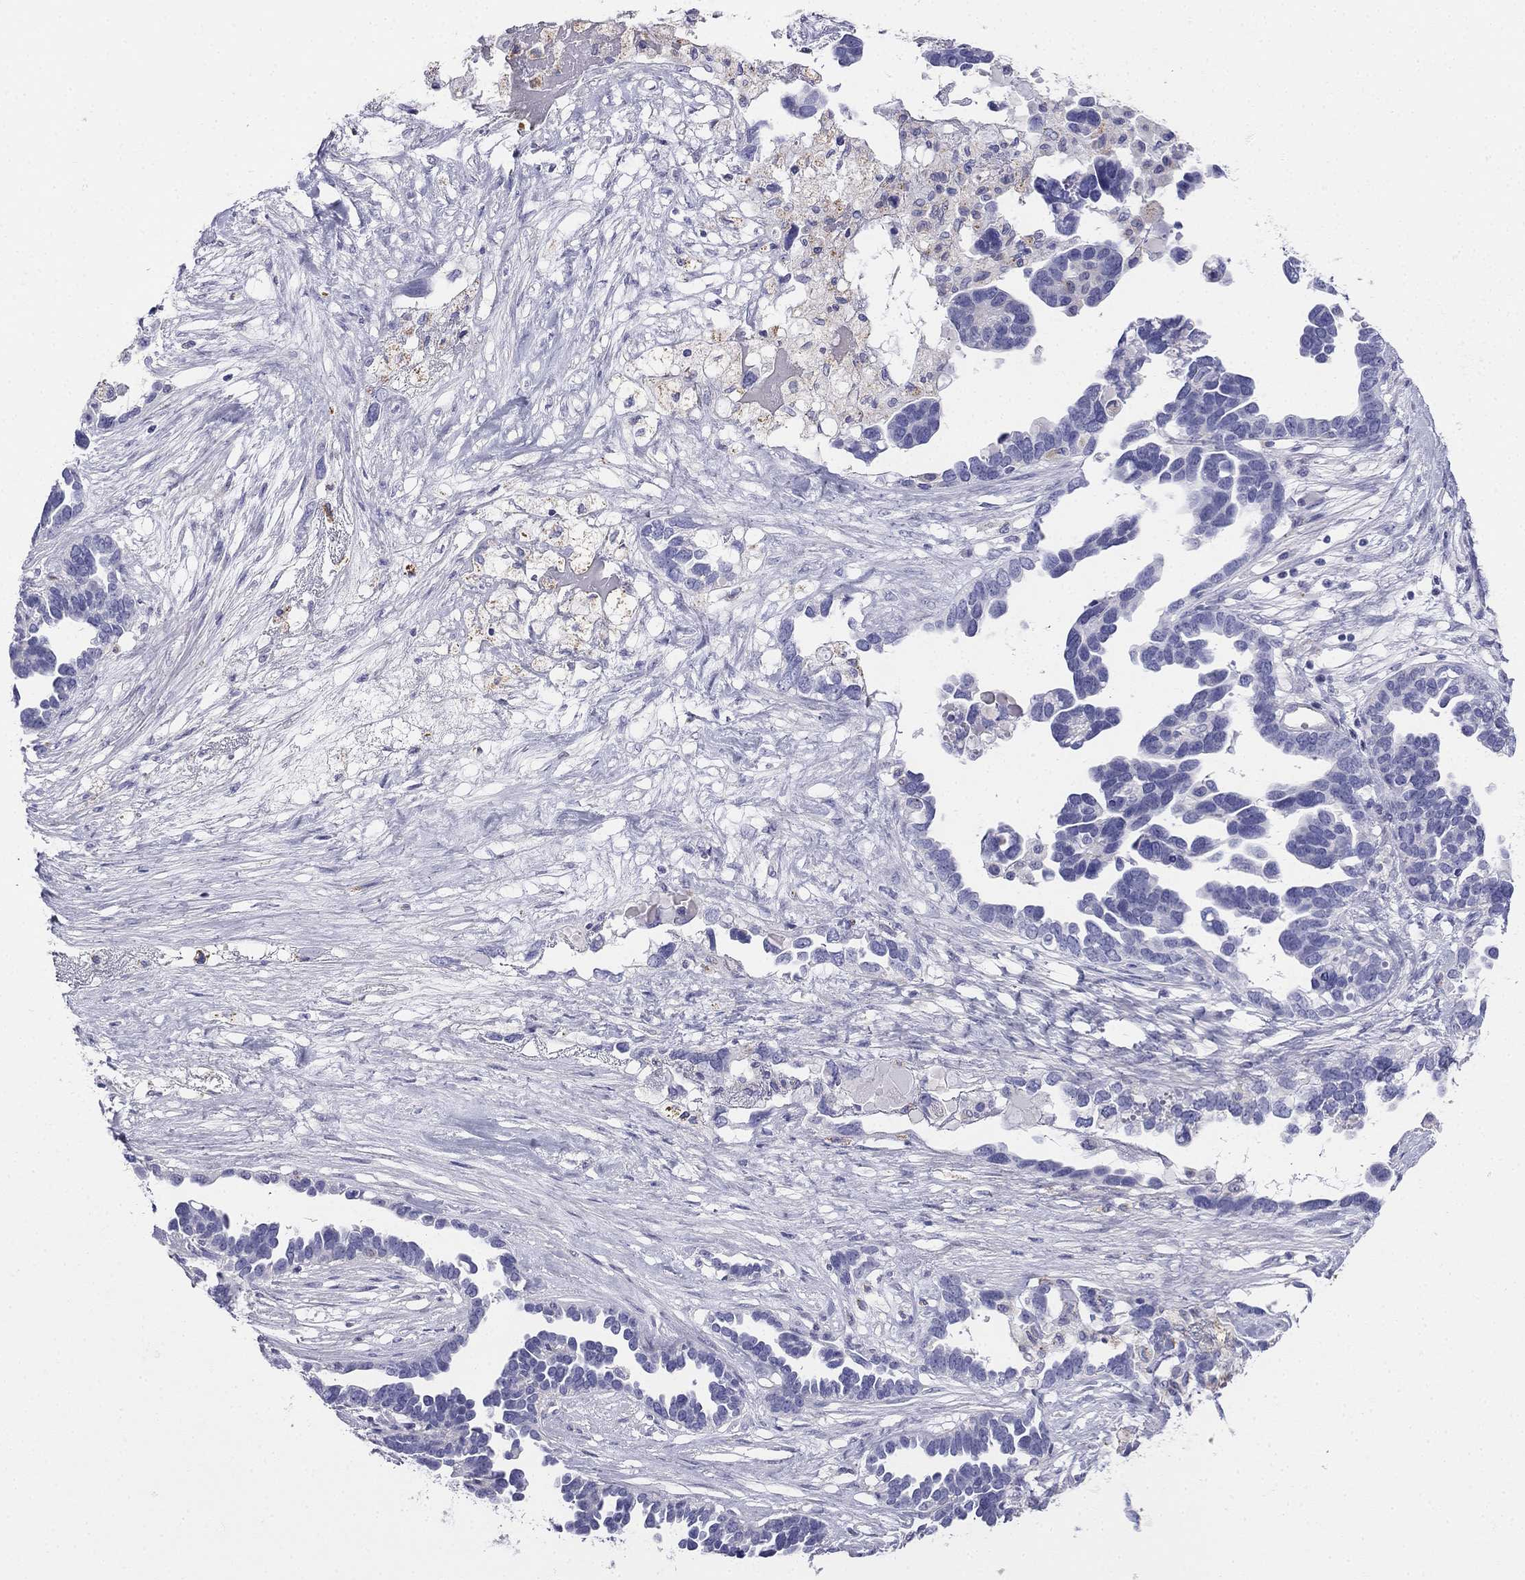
{"staining": {"intensity": "negative", "quantity": "none", "location": "none"}, "tissue": "ovarian cancer", "cell_type": "Tumor cells", "image_type": "cancer", "snomed": [{"axis": "morphology", "description": "Cystadenocarcinoma, serous, NOS"}, {"axis": "topography", "description": "Ovary"}], "caption": "This is a histopathology image of immunohistochemistry (IHC) staining of ovarian cancer (serous cystadenocarcinoma), which shows no expression in tumor cells.", "gene": "ALOXE3", "patient": {"sex": "female", "age": 54}}